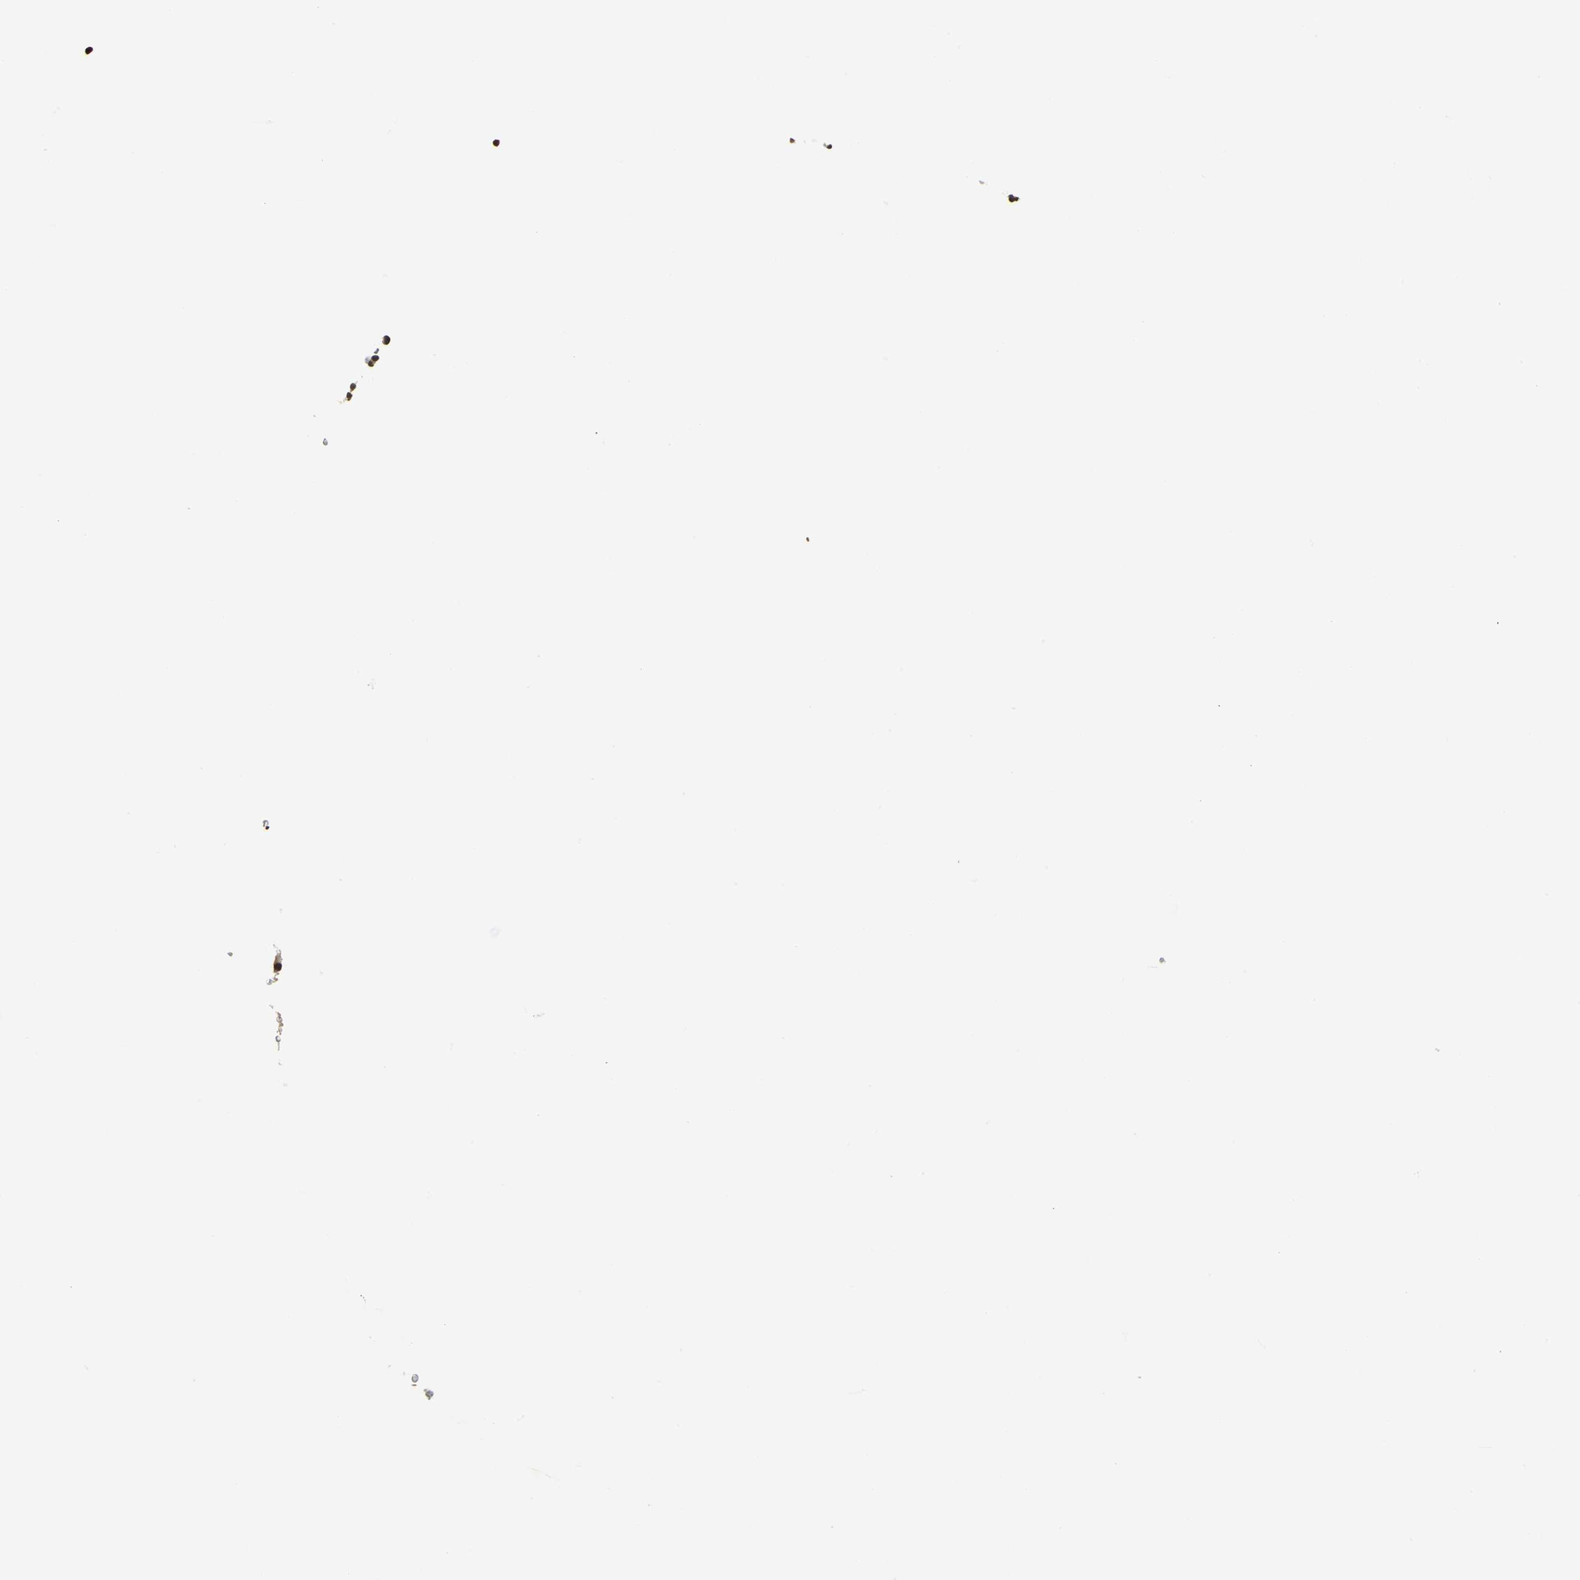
{"staining": {"intensity": "strong", "quantity": "25%-75%", "location": "nuclear"}, "tissue": "bone marrow", "cell_type": "Hematopoietic cells", "image_type": "normal", "snomed": [{"axis": "morphology", "description": "Normal tissue, NOS"}, {"axis": "morphology", "description": "Inflammation, NOS"}, {"axis": "topography", "description": "Bone marrow"}], "caption": "Immunohistochemistry (DAB) staining of unremarkable bone marrow demonstrates strong nuclear protein expression in about 25%-75% of hematopoietic cells. (Brightfield microscopy of DAB IHC at high magnification).", "gene": "KDM1A", "patient": {"sex": "male", "age": 22}}